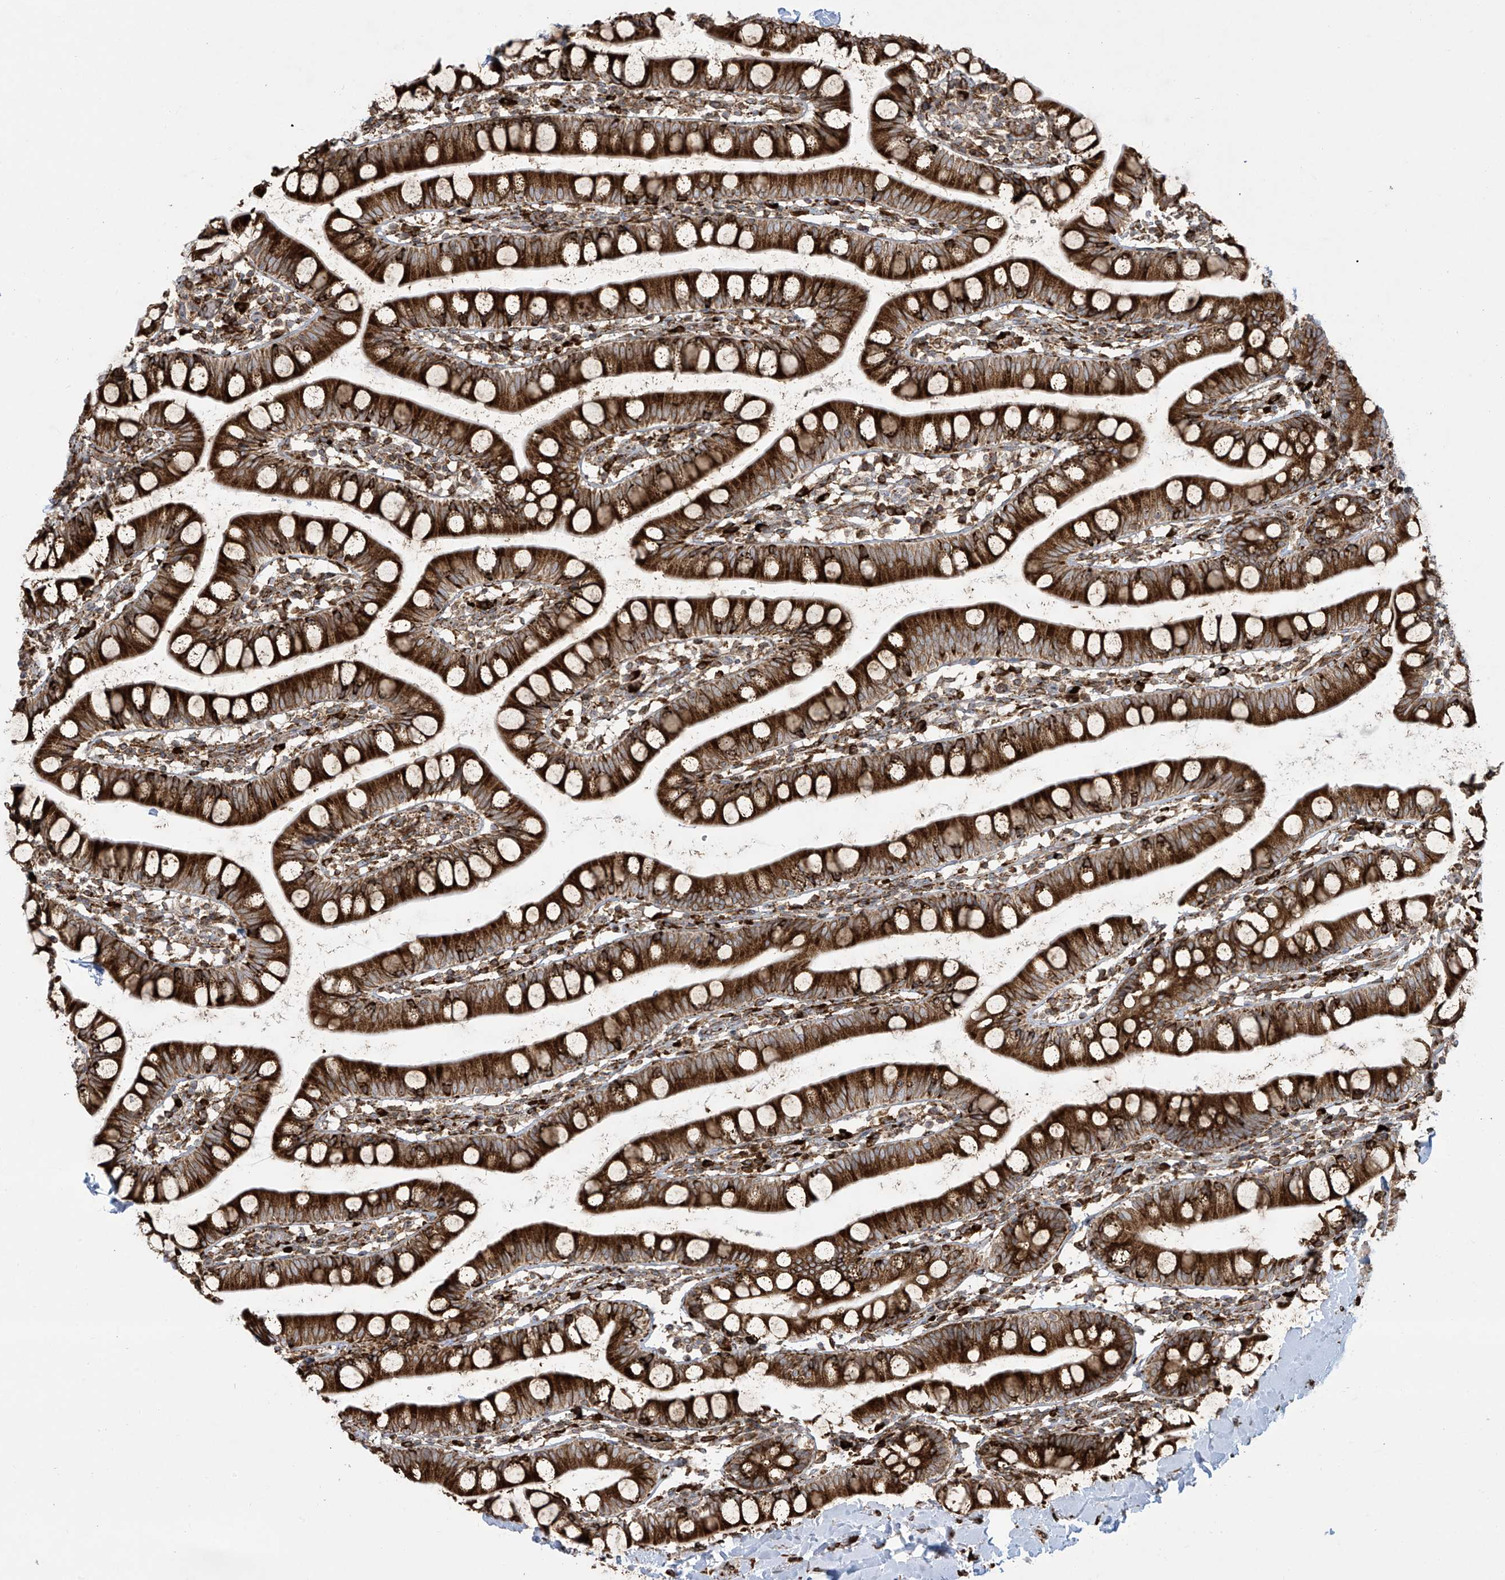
{"staining": {"intensity": "strong", "quantity": ">75%", "location": "cytoplasmic/membranous"}, "tissue": "small intestine", "cell_type": "Glandular cells", "image_type": "normal", "snomed": [{"axis": "morphology", "description": "Normal tissue, NOS"}, {"axis": "topography", "description": "Small intestine"}], "caption": "Human small intestine stained for a protein (brown) displays strong cytoplasmic/membranous positive positivity in approximately >75% of glandular cells.", "gene": "MX1", "patient": {"sex": "female", "age": 84}}